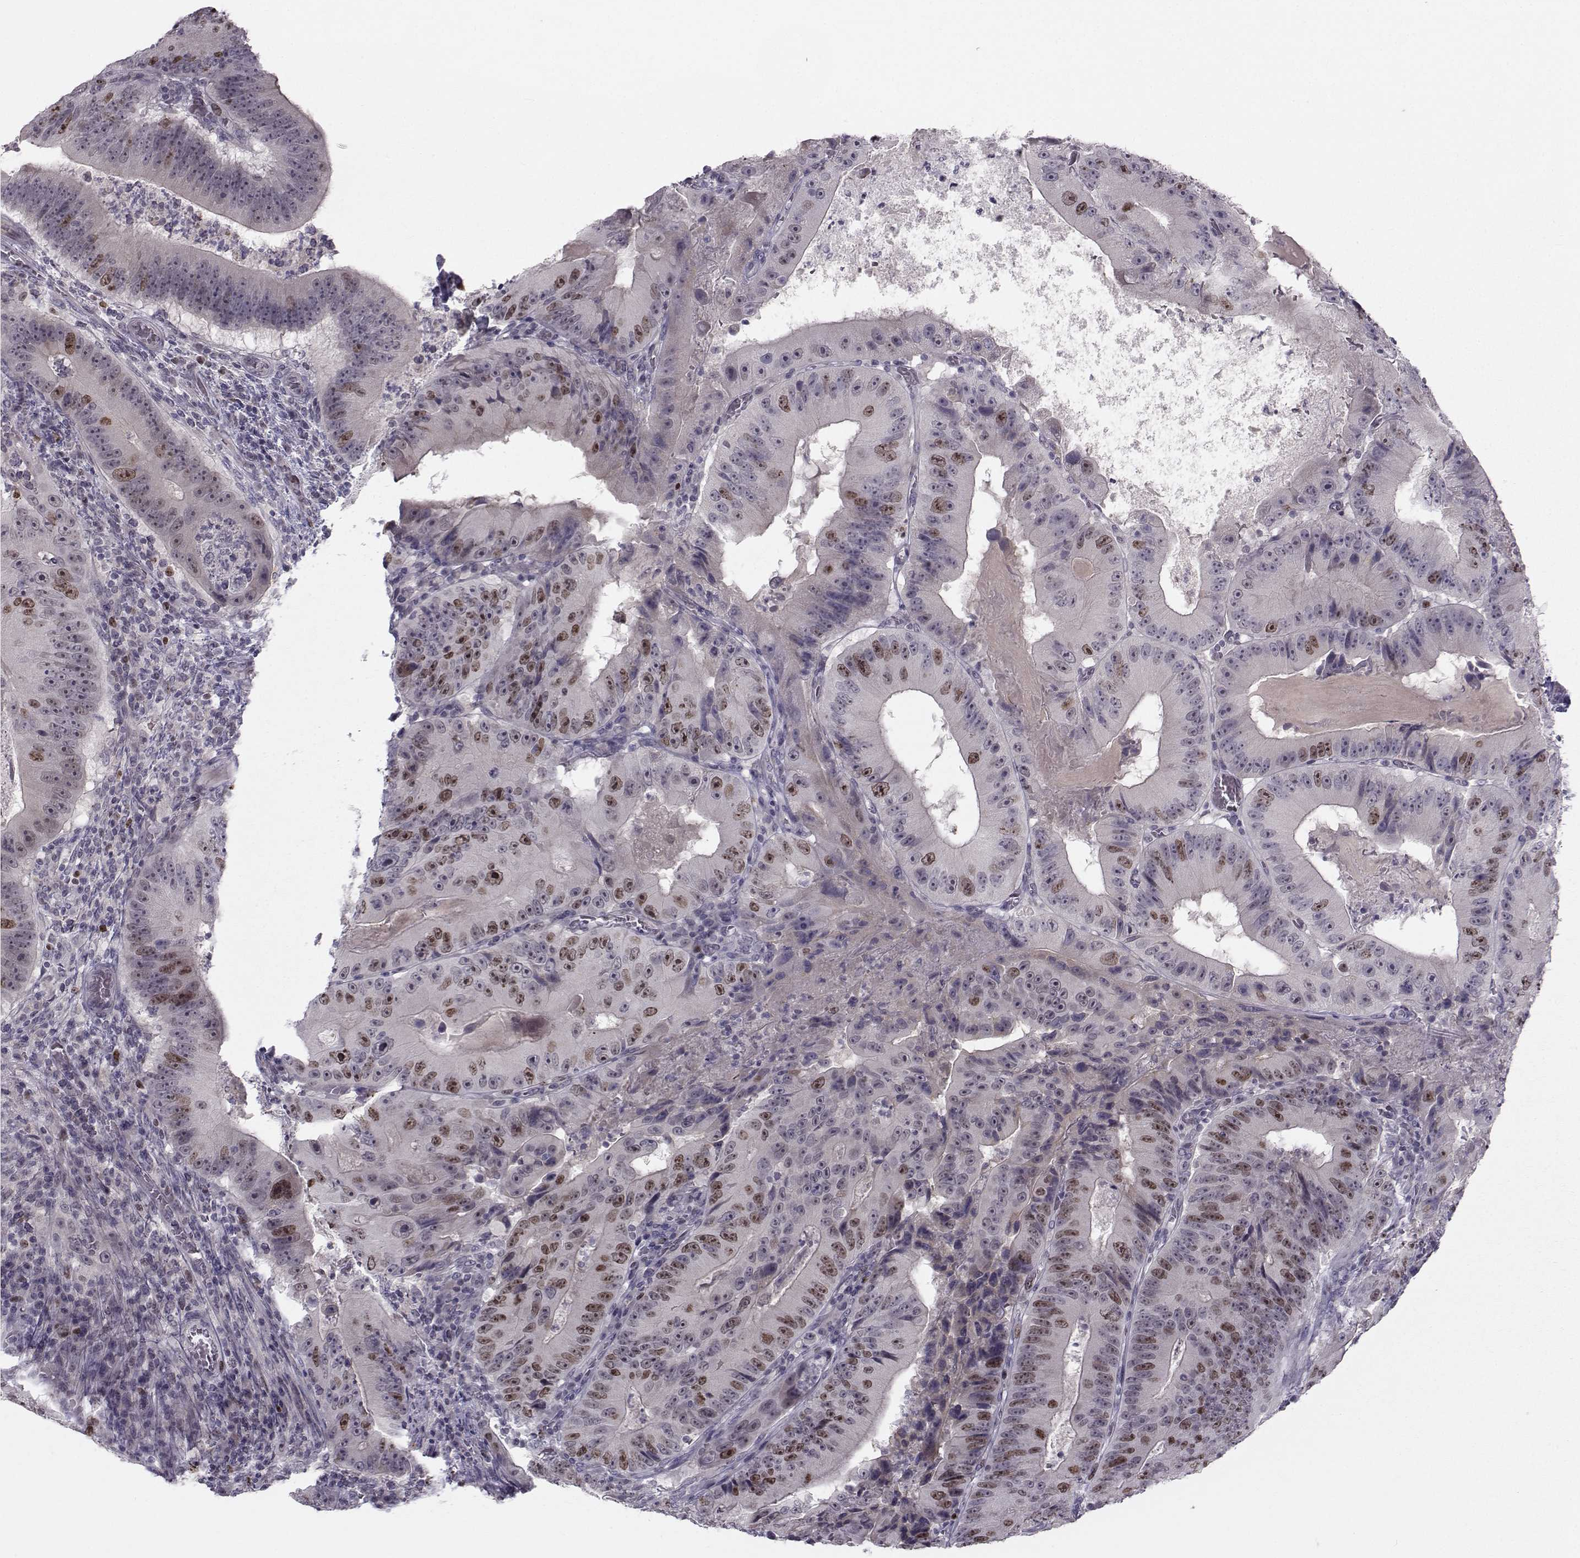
{"staining": {"intensity": "moderate", "quantity": "<25%", "location": "nuclear"}, "tissue": "colorectal cancer", "cell_type": "Tumor cells", "image_type": "cancer", "snomed": [{"axis": "morphology", "description": "Adenocarcinoma, NOS"}, {"axis": "topography", "description": "Colon"}], "caption": "Immunohistochemical staining of human colorectal cancer (adenocarcinoma) displays low levels of moderate nuclear expression in approximately <25% of tumor cells.", "gene": "LRP8", "patient": {"sex": "female", "age": 86}}